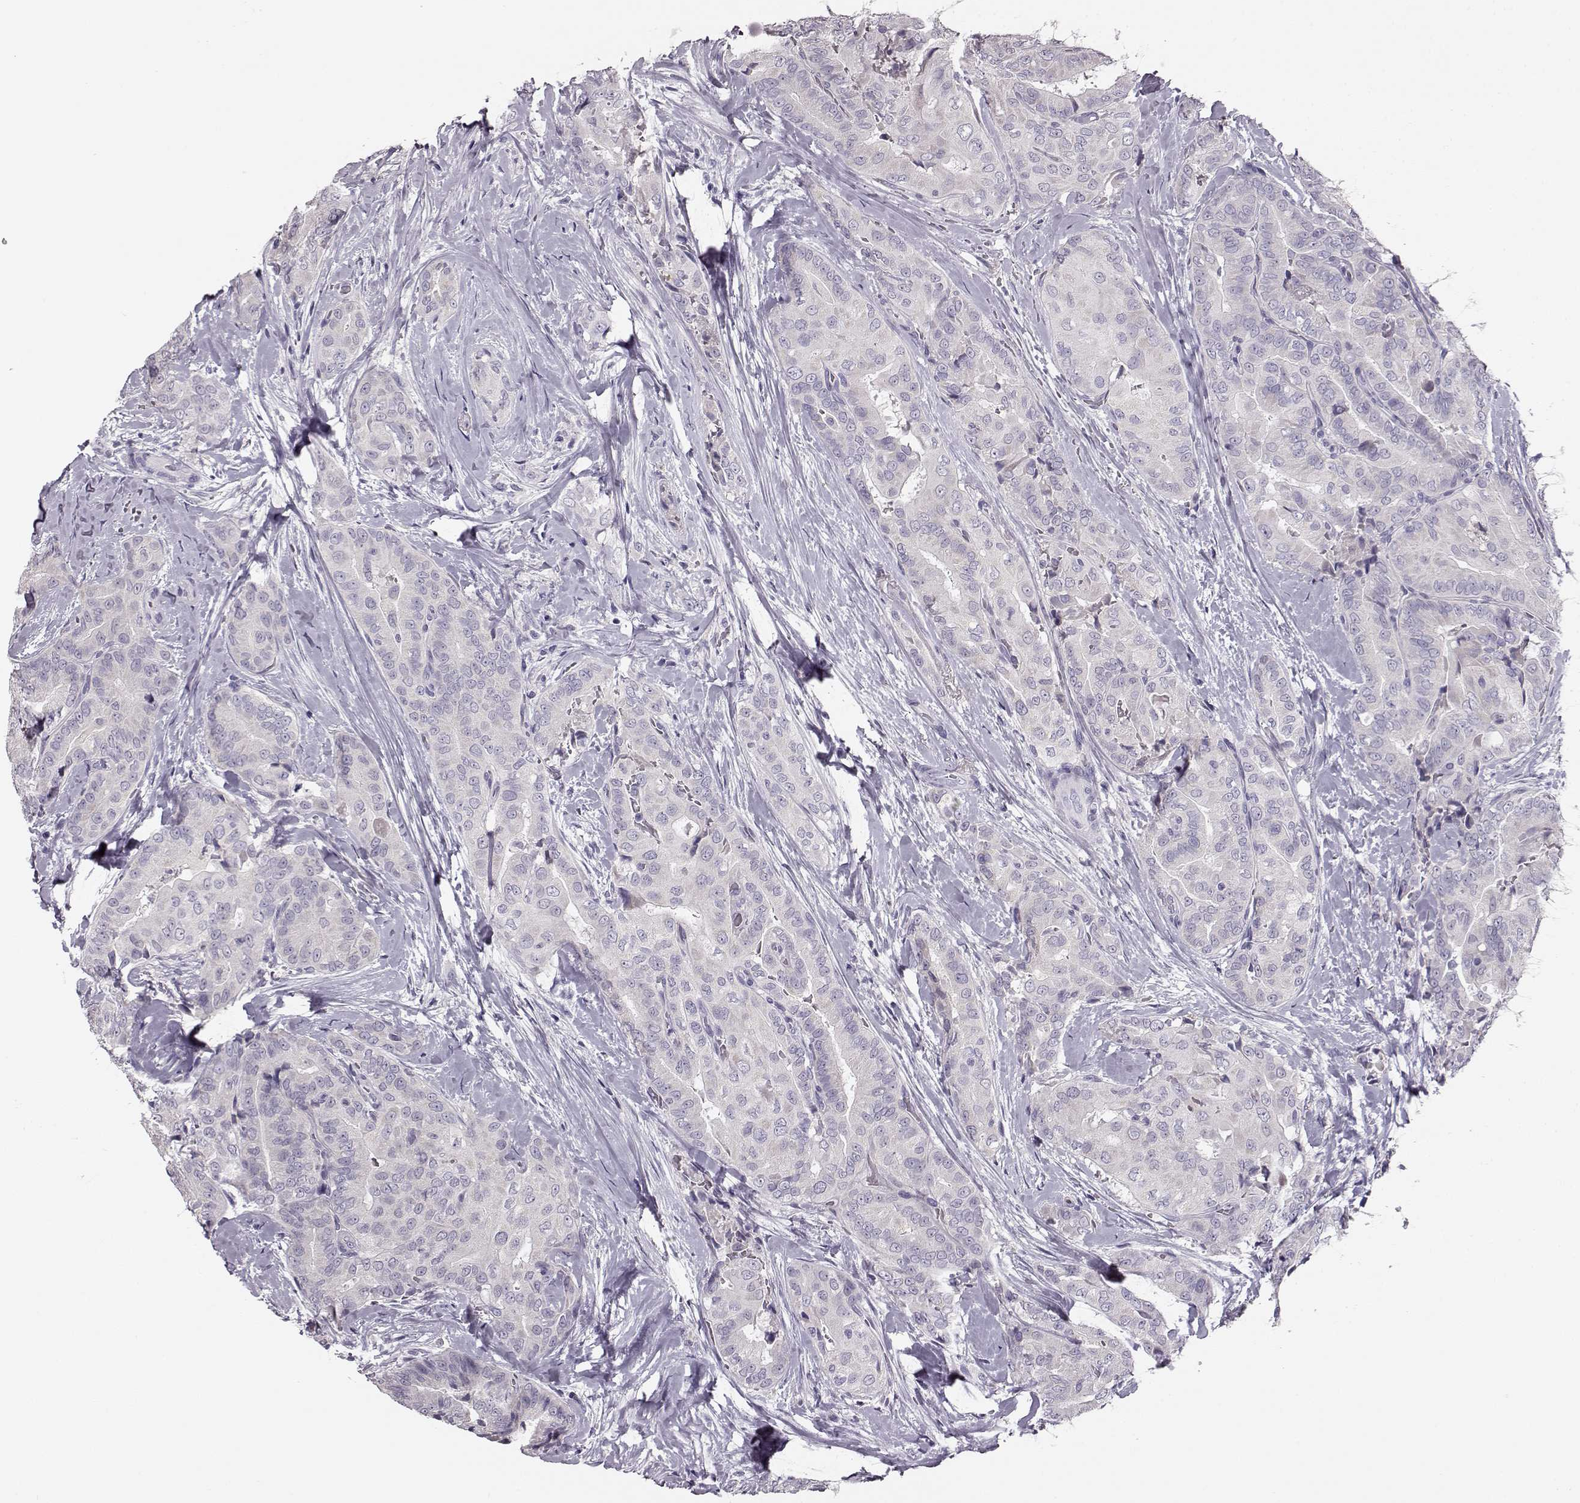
{"staining": {"intensity": "negative", "quantity": "none", "location": "none"}, "tissue": "thyroid cancer", "cell_type": "Tumor cells", "image_type": "cancer", "snomed": [{"axis": "morphology", "description": "Papillary adenocarcinoma, NOS"}, {"axis": "topography", "description": "Thyroid gland"}], "caption": "There is no significant staining in tumor cells of papillary adenocarcinoma (thyroid).", "gene": "KIAA0319", "patient": {"sex": "male", "age": 61}}